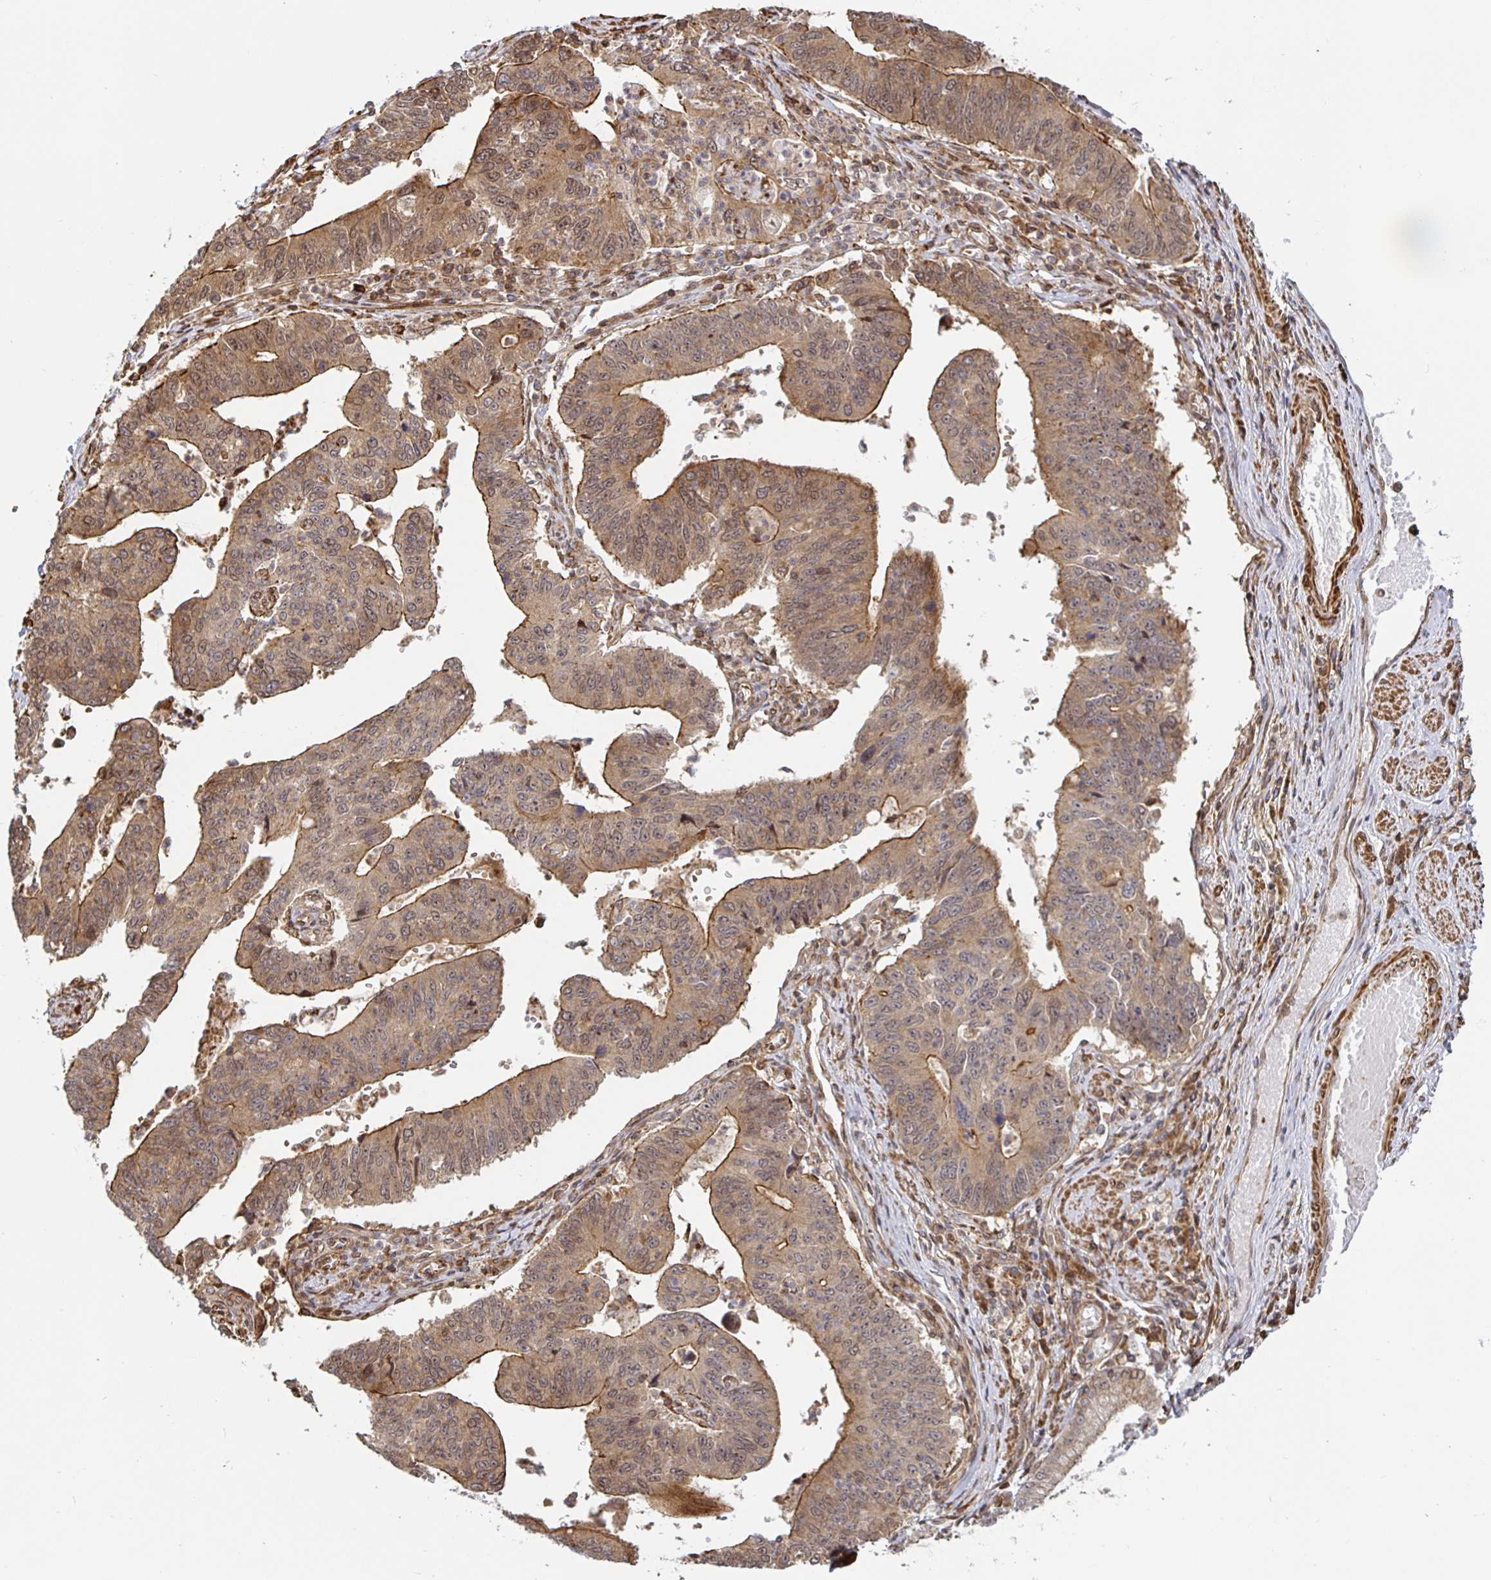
{"staining": {"intensity": "moderate", "quantity": ">75%", "location": "cytoplasmic/membranous,nuclear"}, "tissue": "stomach cancer", "cell_type": "Tumor cells", "image_type": "cancer", "snomed": [{"axis": "morphology", "description": "Adenocarcinoma, NOS"}, {"axis": "topography", "description": "Stomach"}], "caption": "Immunohistochemical staining of human stomach adenocarcinoma shows moderate cytoplasmic/membranous and nuclear protein staining in about >75% of tumor cells.", "gene": "STRAP", "patient": {"sex": "male", "age": 59}}